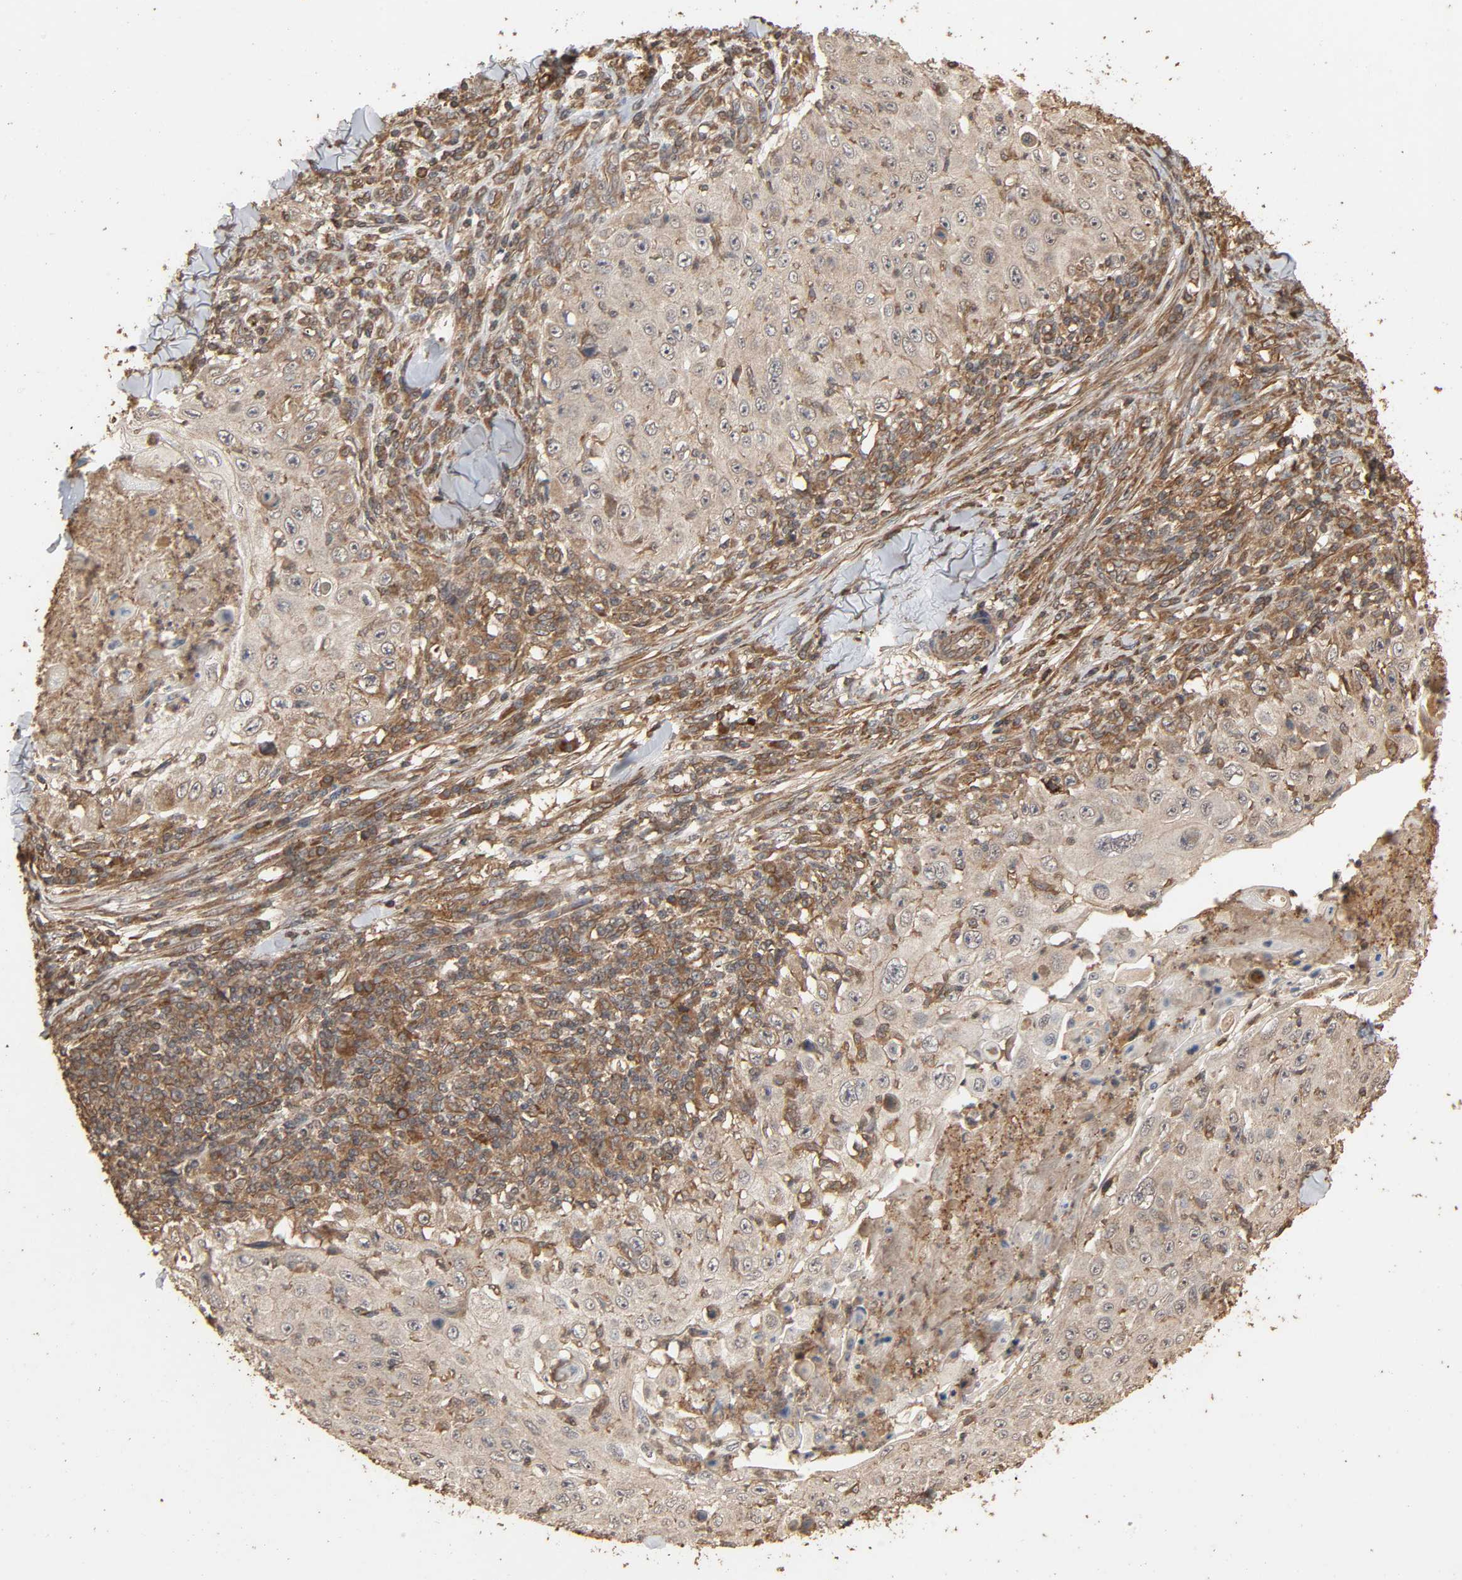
{"staining": {"intensity": "weak", "quantity": ">75%", "location": "cytoplasmic/membranous"}, "tissue": "skin cancer", "cell_type": "Tumor cells", "image_type": "cancer", "snomed": [{"axis": "morphology", "description": "Squamous cell carcinoma, NOS"}, {"axis": "topography", "description": "Skin"}], "caption": "Skin squamous cell carcinoma tissue displays weak cytoplasmic/membranous staining in approximately >75% of tumor cells, visualized by immunohistochemistry.", "gene": "RPS6KA6", "patient": {"sex": "male", "age": 86}}